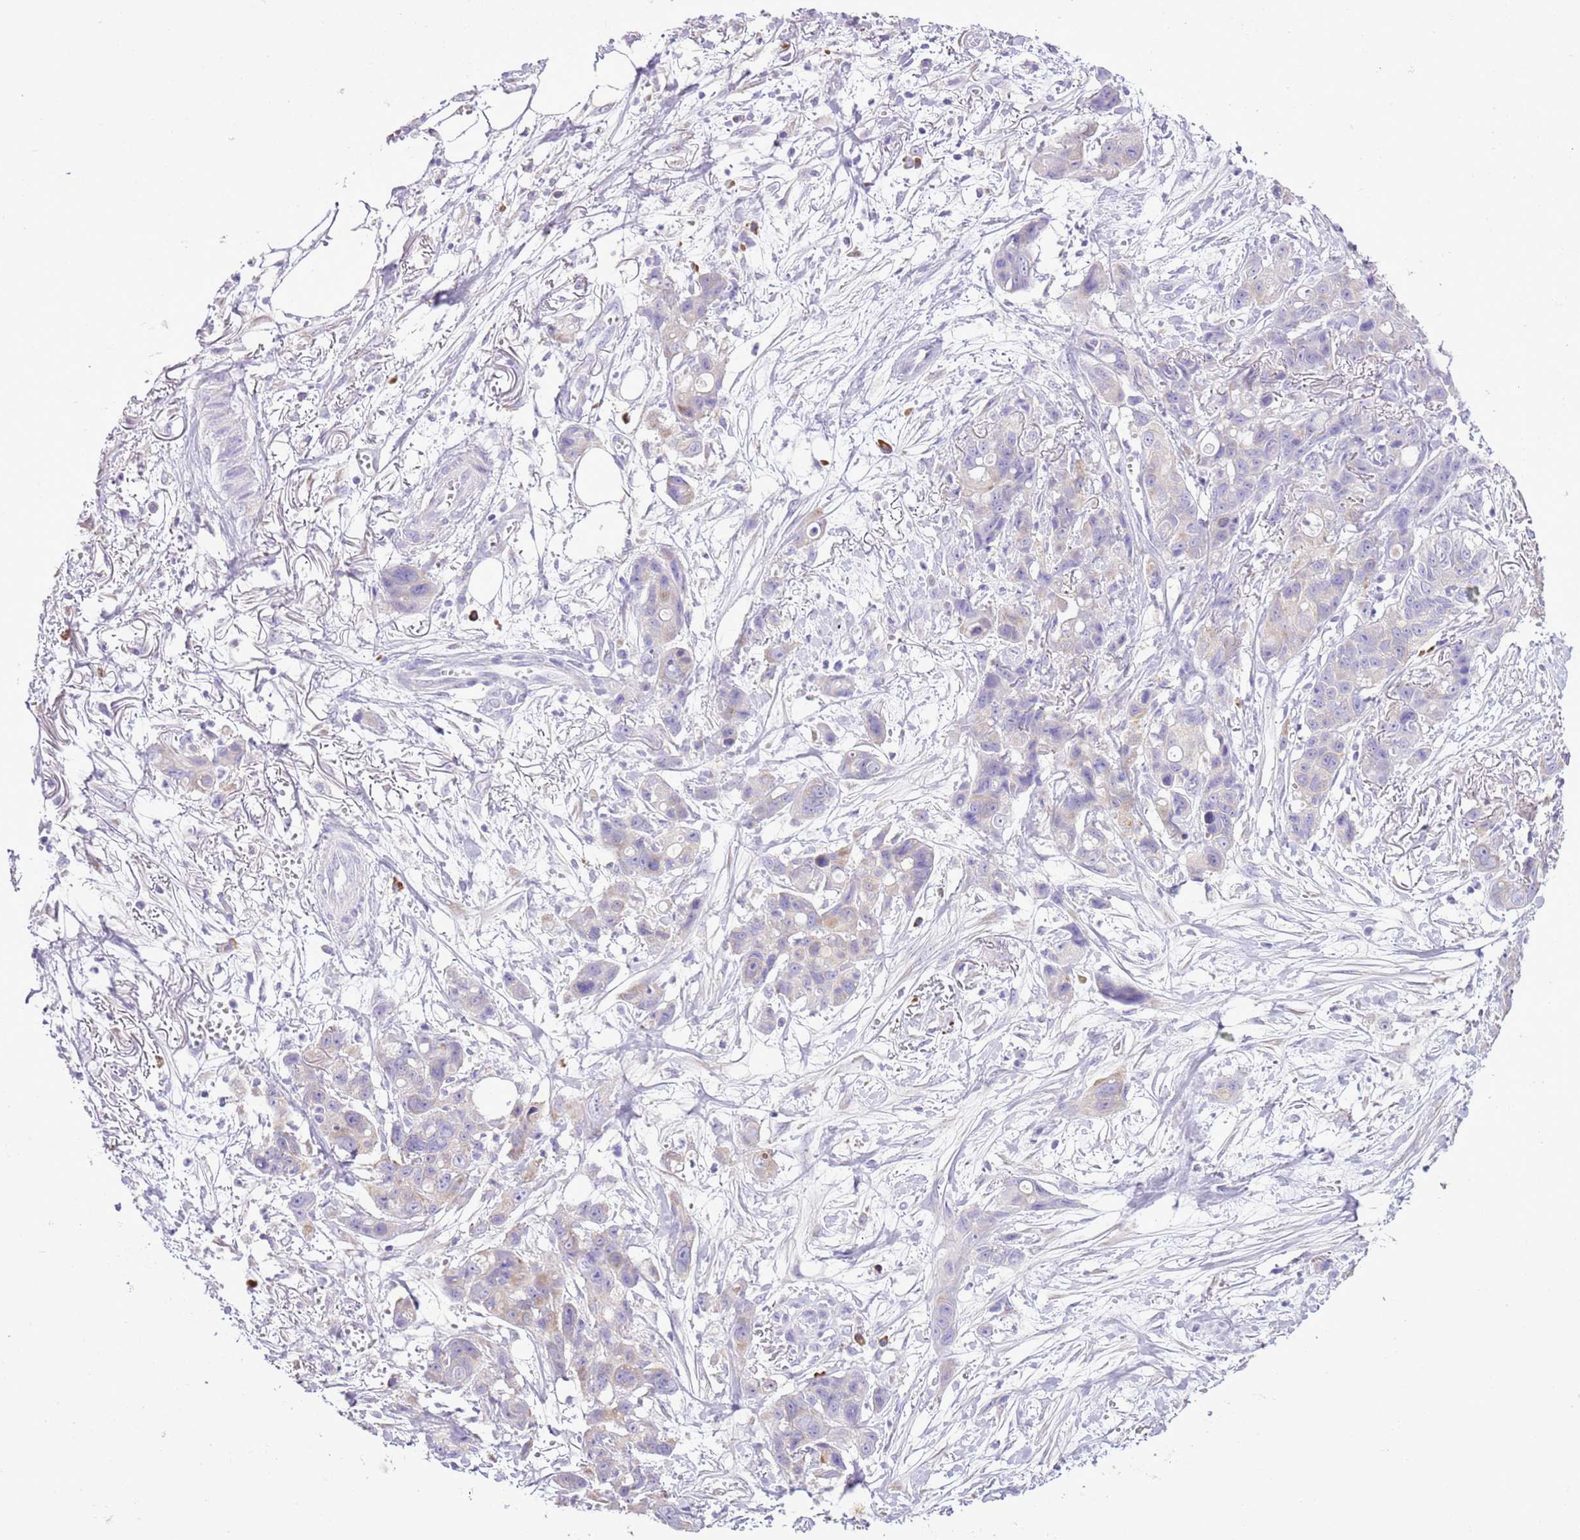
{"staining": {"intensity": "weak", "quantity": "<25%", "location": "cytoplasmic/membranous"}, "tissue": "ovarian cancer", "cell_type": "Tumor cells", "image_type": "cancer", "snomed": [{"axis": "morphology", "description": "Cystadenocarcinoma, mucinous, NOS"}, {"axis": "topography", "description": "Ovary"}], "caption": "Mucinous cystadenocarcinoma (ovarian) was stained to show a protein in brown. There is no significant expression in tumor cells.", "gene": "AAR2", "patient": {"sex": "female", "age": 70}}